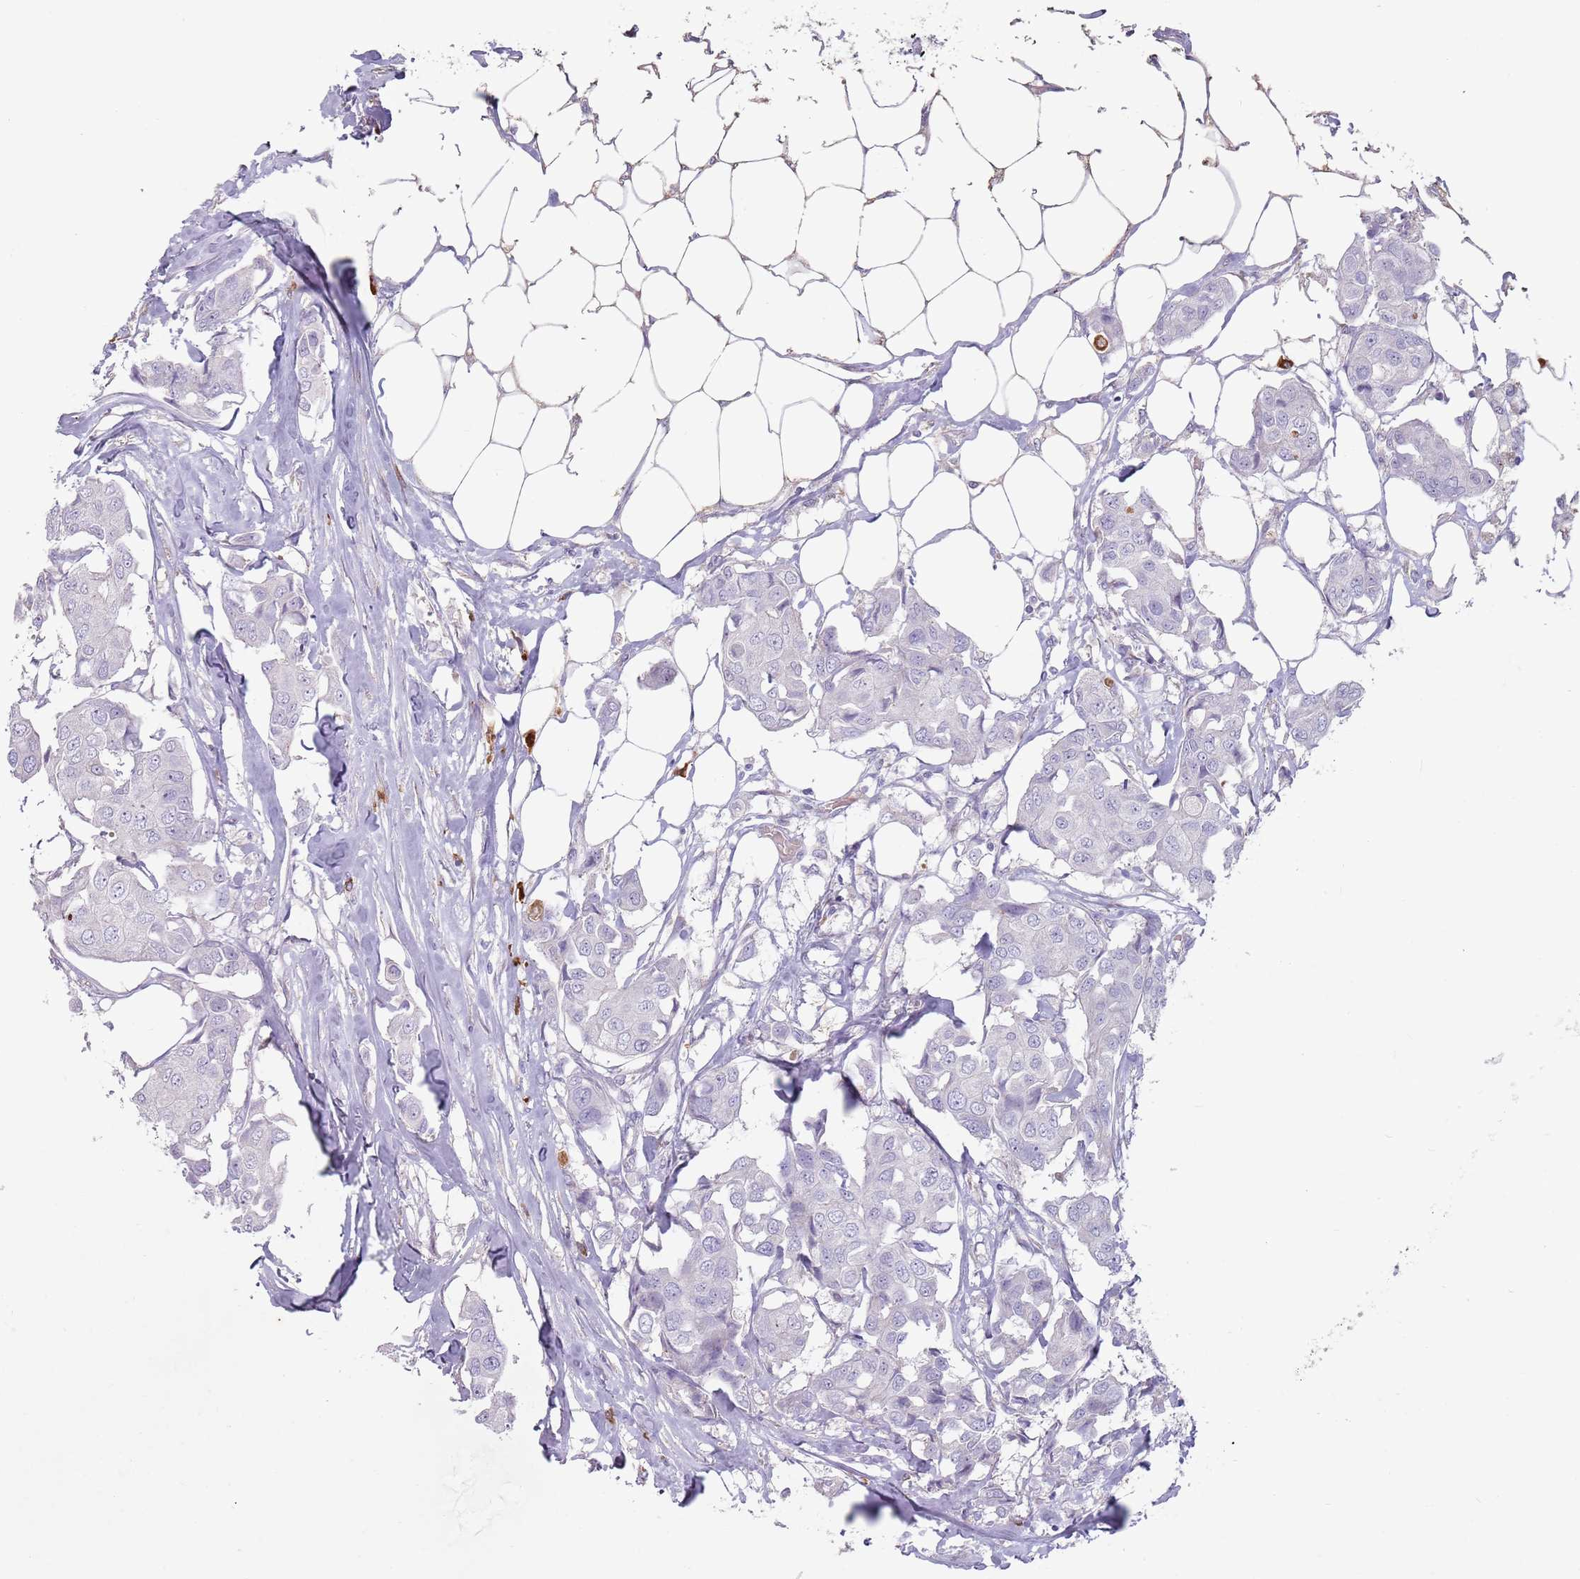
{"staining": {"intensity": "negative", "quantity": "none", "location": "none"}, "tissue": "breast cancer", "cell_type": "Tumor cells", "image_type": "cancer", "snomed": [{"axis": "morphology", "description": "Duct carcinoma"}, {"axis": "topography", "description": "Breast"}, {"axis": "topography", "description": "Lymph node"}], "caption": "Immunohistochemistry (IHC) micrograph of neoplastic tissue: human intraductal carcinoma (breast) stained with DAB shows no significant protein staining in tumor cells.", "gene": "DXO", "patient": {"sex": "female", "age": 80}}